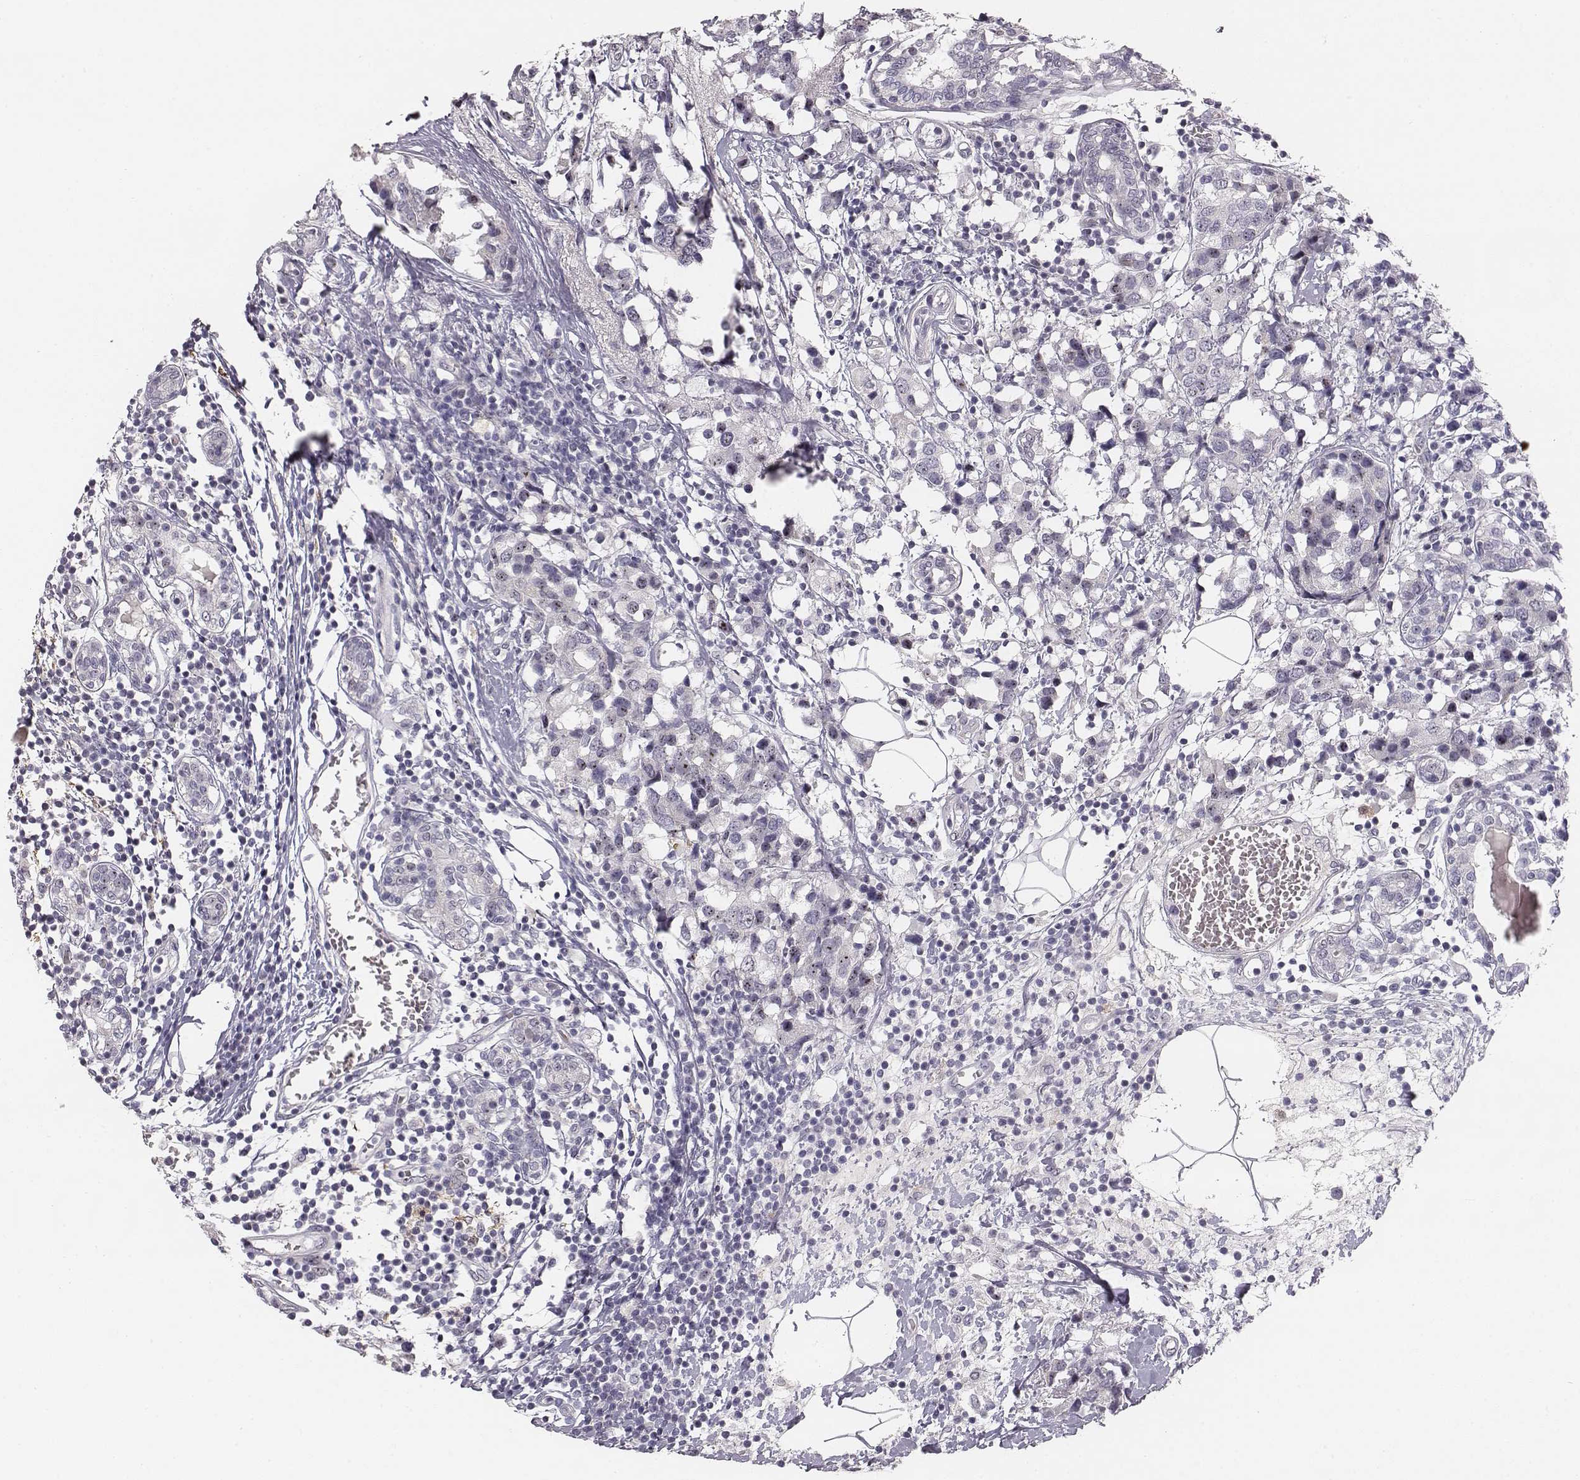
{"staining": {"intensity": "negative", "quantity": "none", "location": "none"}, "tissue": "breast cancer", "cell_type": "Tumor cells", "image_type": "cancer", "snomed": [{"axis": "morphology", "description": "Lobular carcinoma"}, {"axis": "topography", "description": "Breast"}], "caption": "Immunohistochemical staining of breast lobular carcinoma demonstrates no significant staining in tumor cells.", "gene": "NIFK", "patient": {"sex": "female", "age": 59}}